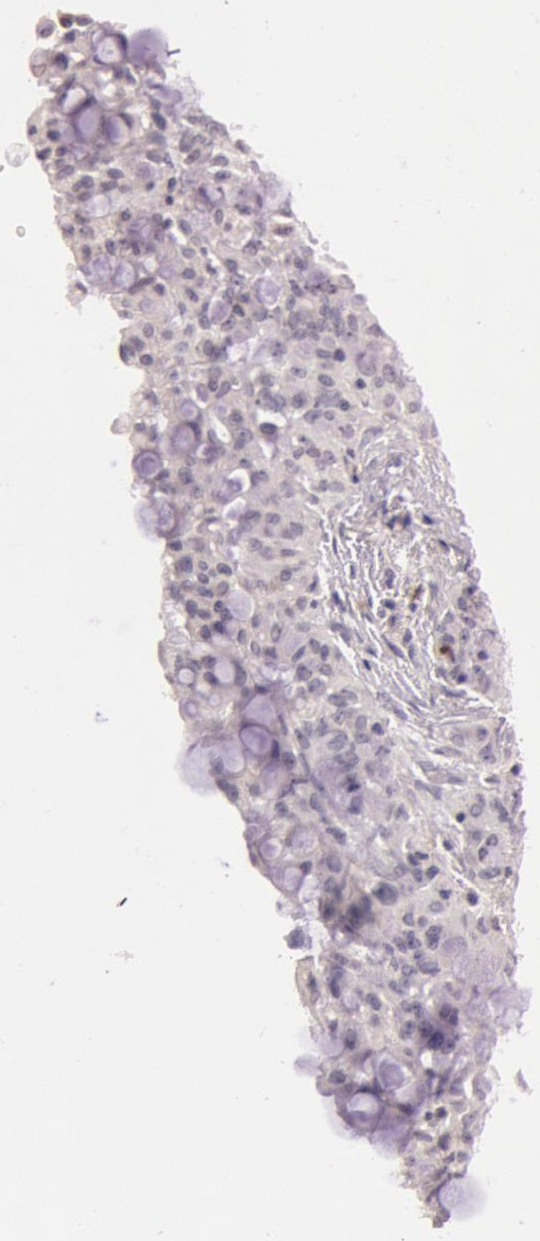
{"staining": {"intensity": "negative", "quantity": "none", "location": "none"}, "tissue": "lung cancer", "cell_type": "Tumor cells", "image_type": "cancer", "snomed": [{"axis": "morphology", "description": "Adenocarcinoma, NOS"}, {"axis": "topography", "description": "Lung"}], "caption": "DAB (3,3'-diaminobenzidine) immunohistochemical staining of human lung cancer reveals no significant positivity in tumor cells.", "gene": "KDM6A", "patient": {"sex": "female", "age": 44}}